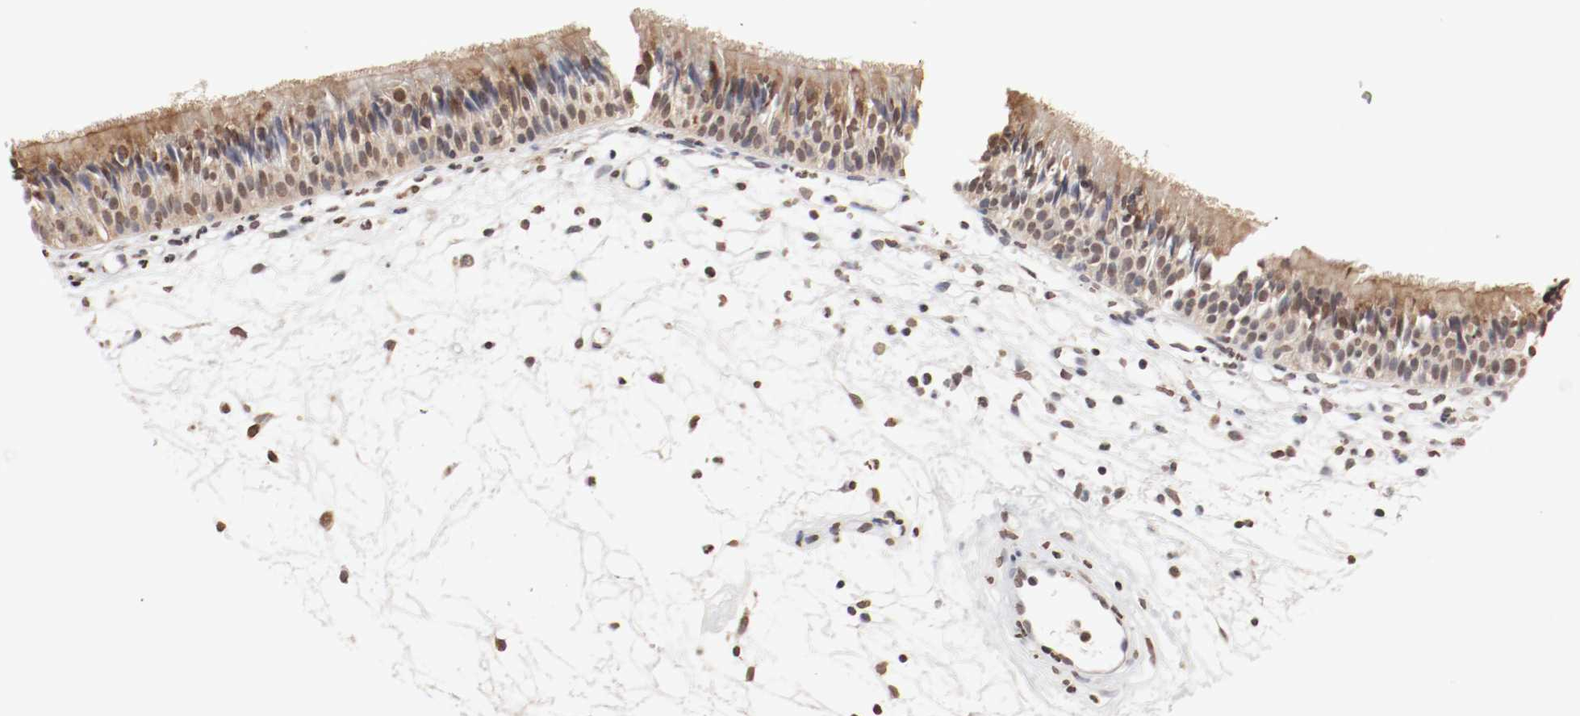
{"staining": {"intensity": "moderate", "quantity": ">75%", "location": "cytoplasmic/membranous,nuclear"}, "tissue": "nasopharynx", "cell_type": "Respiratory epithelial cells", "image_type": "normal", "snomed": [{"axis": "morphology", "description": "Normal tissue, NOS"}, {"axis": "topography", "description": "Nasopharynx"}], "caption": "The histopathology image exhibits immunohistochemical staining of unremarkable nasopharynx. There is moderate cytoplasmic/membranous,nuclear staining is appreciated in approximately >75% of respiratory epithelial cells.", "gene": "WASL", "patient": {"sex": "female", "age": 54}}